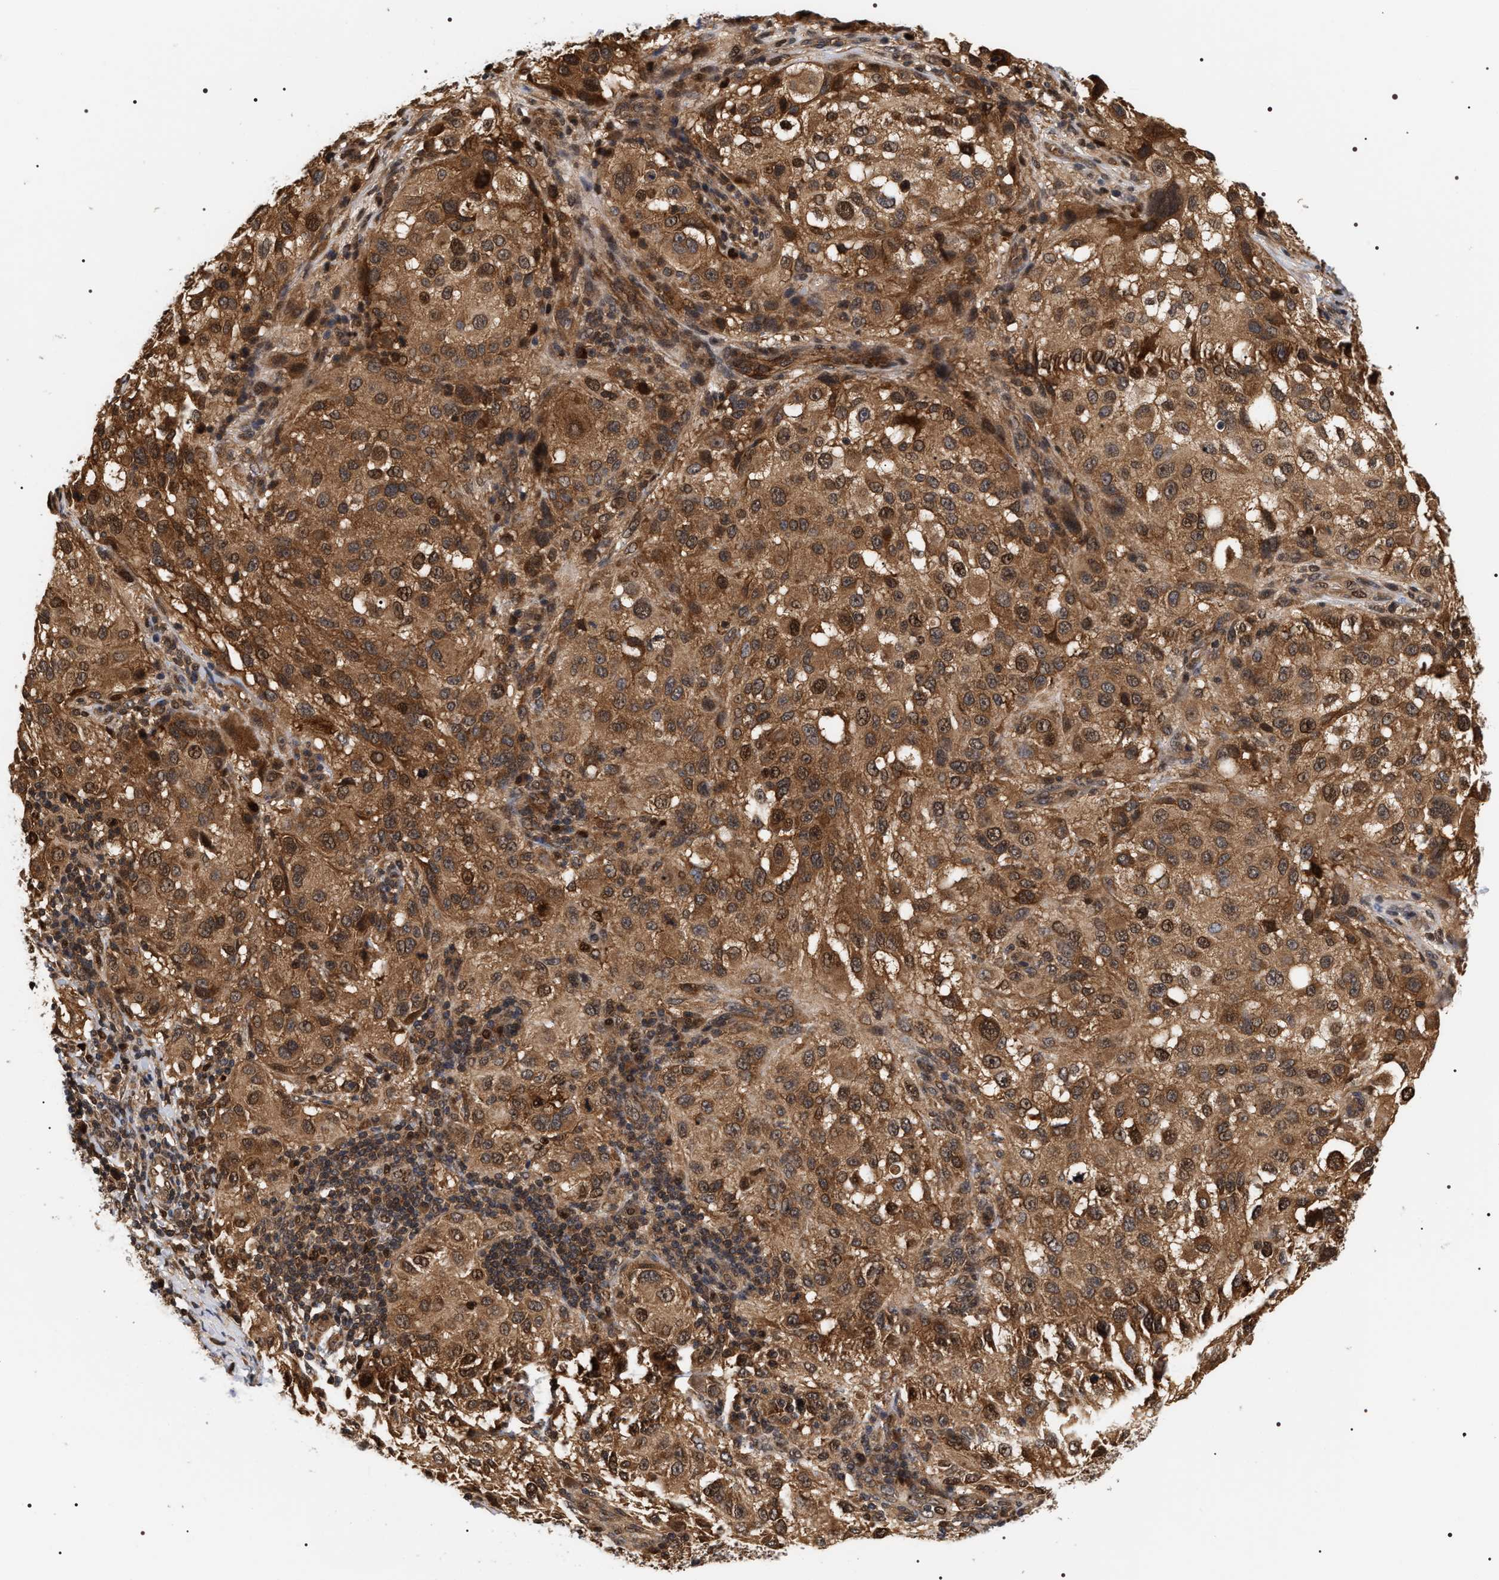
{"staining": {"intensity": "moderate", "quantity": ">75%", "location": "cytoplasmic/membranous,nuclear"}, "tissue": "melanoma", "cell_type": "Tumor cells", "image_type": "cancer", "snomed": [{"axis": "morphology", "description": "Necrosis, NOS"}, {"axis": "morphology", "description": "Malignant melanoma, NOS"}, {"axis": "topography", "description": "Skin"}], "caption": "A medium amount of moderate cytoplasmic/membranous and nuclear expression is appreciated in approximately >75% of tumor cells in melanoma tissue.", "gene": "BAG6", "patient": {"sex": "female", "age": 87}}